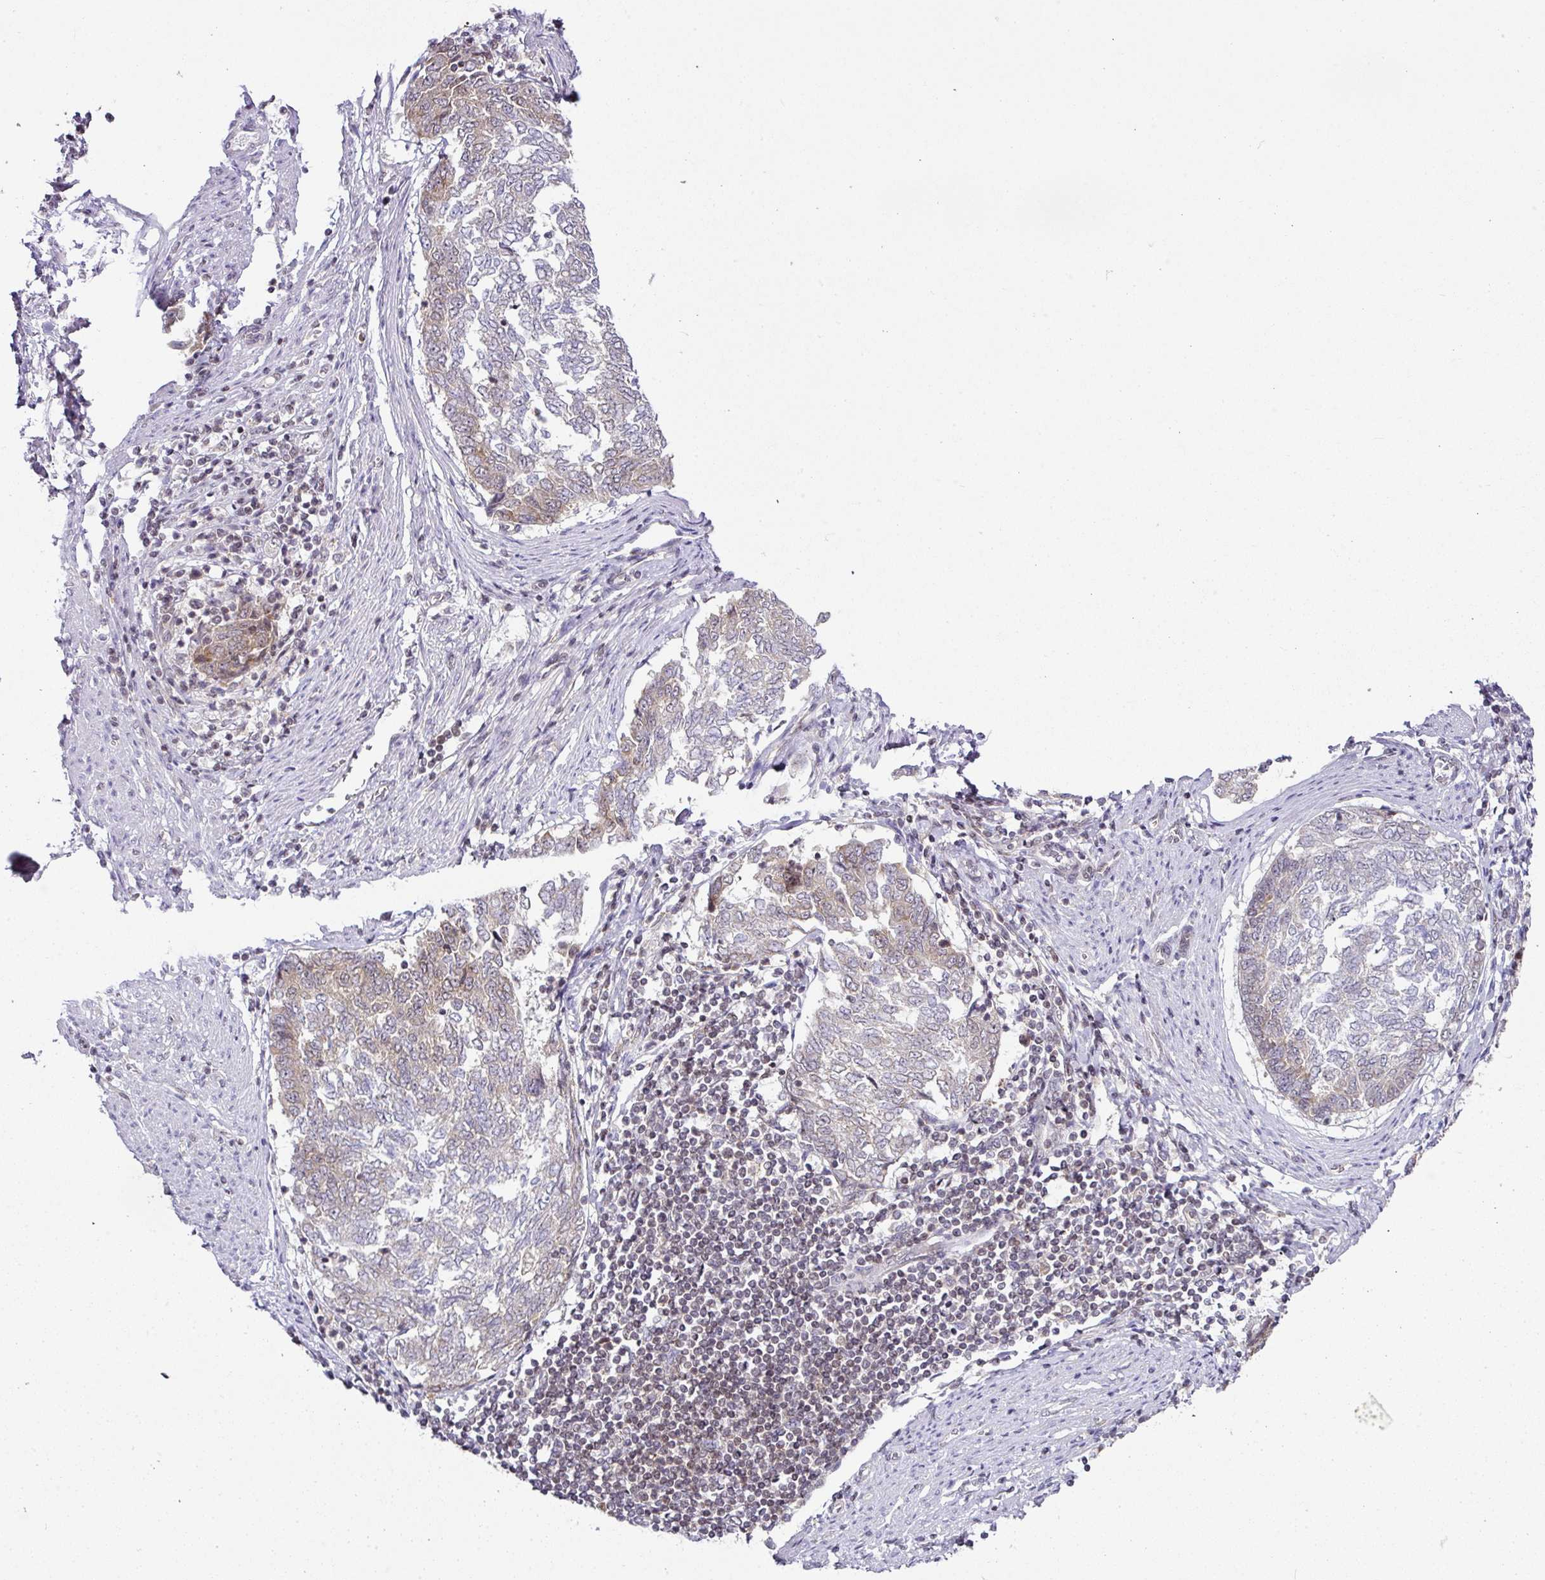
{"staining": {"intensity": "weak", "quantity": "25%-75%", "location": "cytoplasmic/membranous"}, "tissue": "endometrial cancer", "cell_type": "Tumor cells", "image_type": "cancer", "snomed": [{"axis": "morphology", "description": "Adenocarcinoma, NOS"}, {"axis": "topography", "description": "Endometrium"}], "caption": "Immunohistochemical staining of human endometrial cancer reveals low levels of weak cytoplasmic/membranous protein staining in about 25%-75% of tumor cells.", "gene": "FAM32A", "patient": {"sex": "female", "age": 80}}